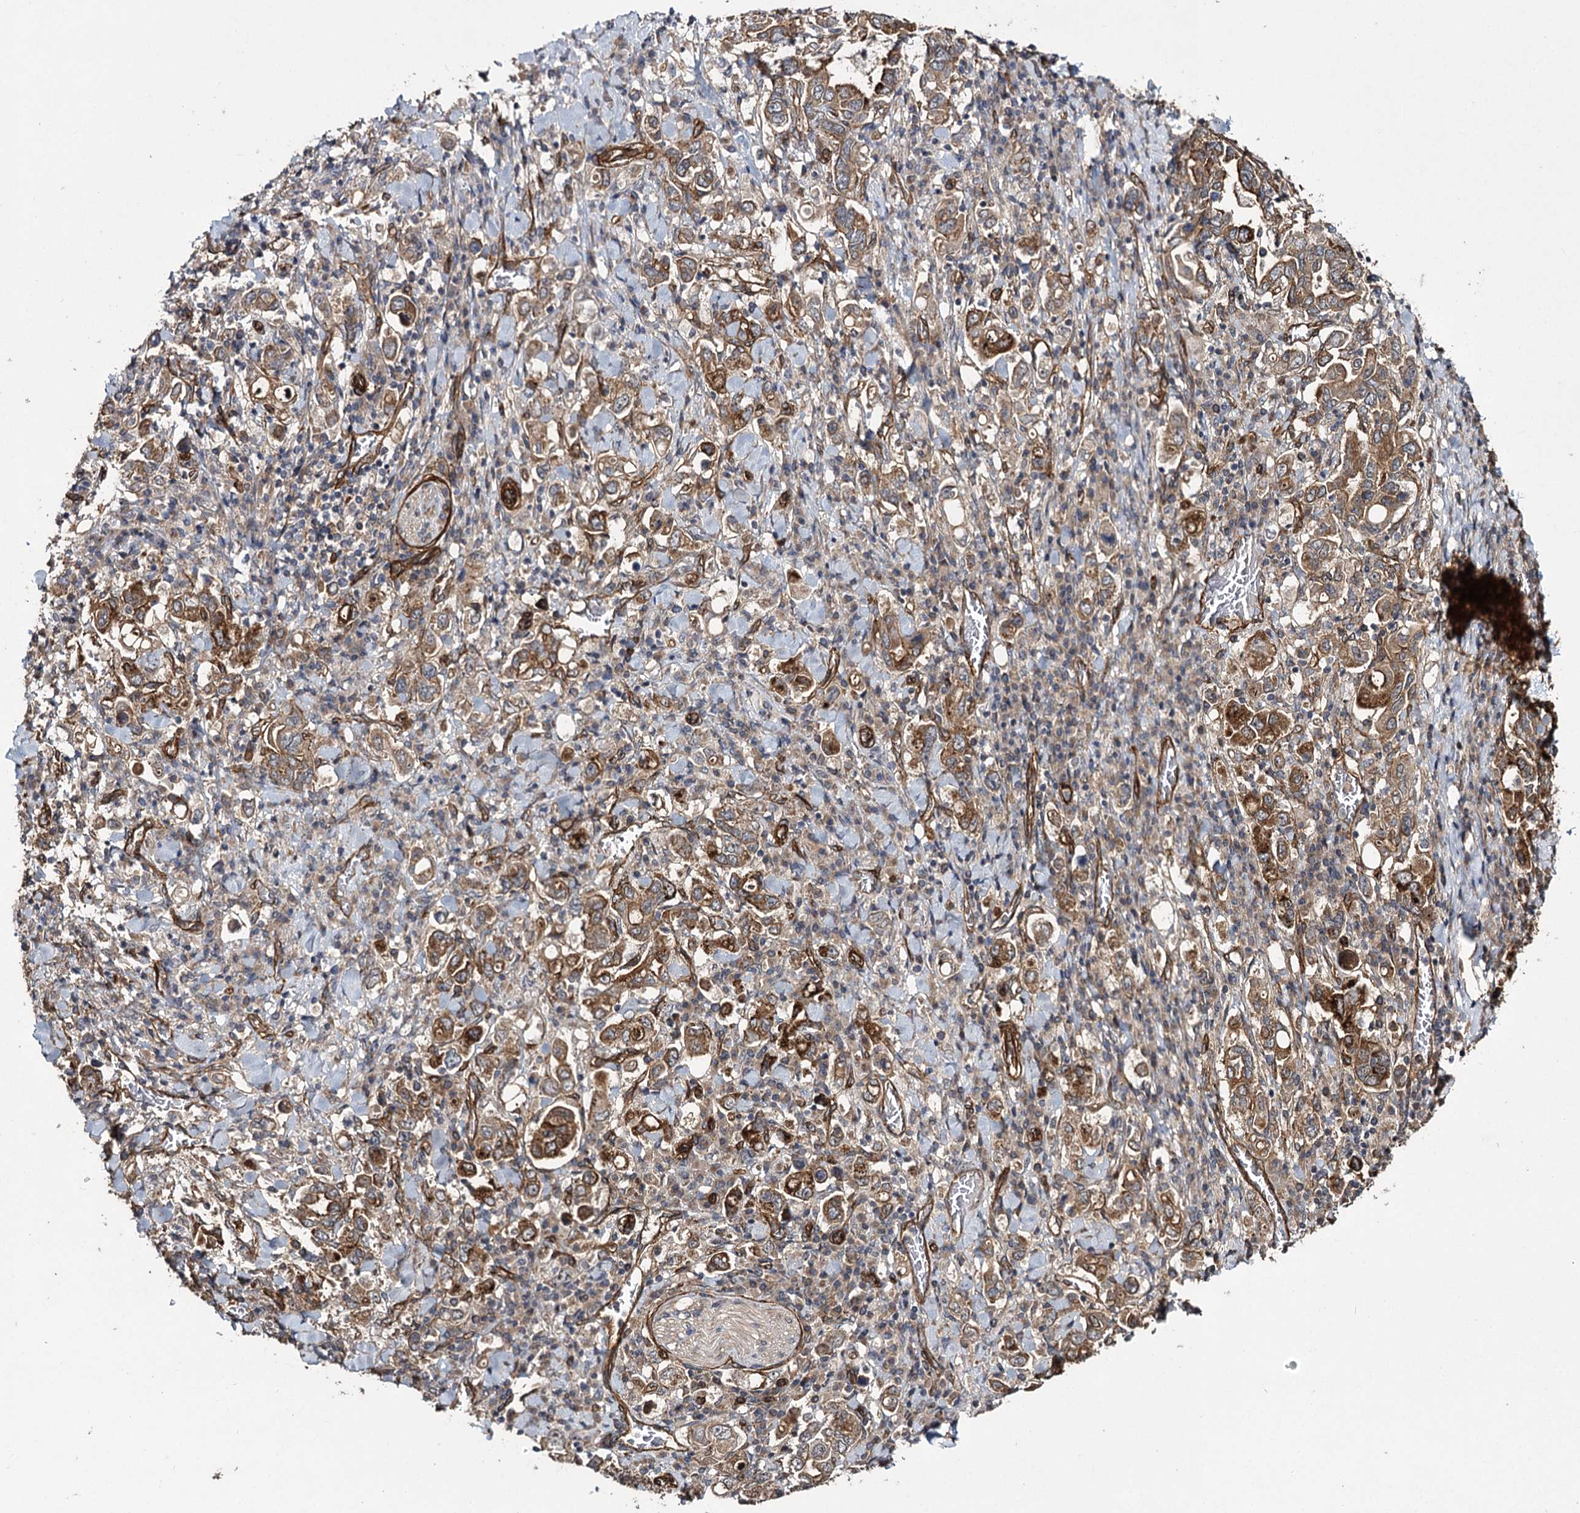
{"staining": {"intensity": "moderate", "quantity": ">75%", "location": "cytoplasmic/membranous"}, "tissue": "stomach cancer", "cell_type": "Tumor cells", "image_type": "cancer", "snomed": [{"axis": "morphology", "description": "Adenocarcinoma, NOS"}, {"axis": "topography", "description": "Stomach, upper"}], "caption": "Immunohistochemical staining of human stomach cancer displays medium levels of moderate cytoplasmic/membranous protein staining in approximately >75% of tumor cells. The staining was performed using DAB, with brown indicating positive protein expression. Nuclei are stained blue with hematoxylin.", "gene": "MYO1C", "patient": {"sex": "male", "age": 62}}